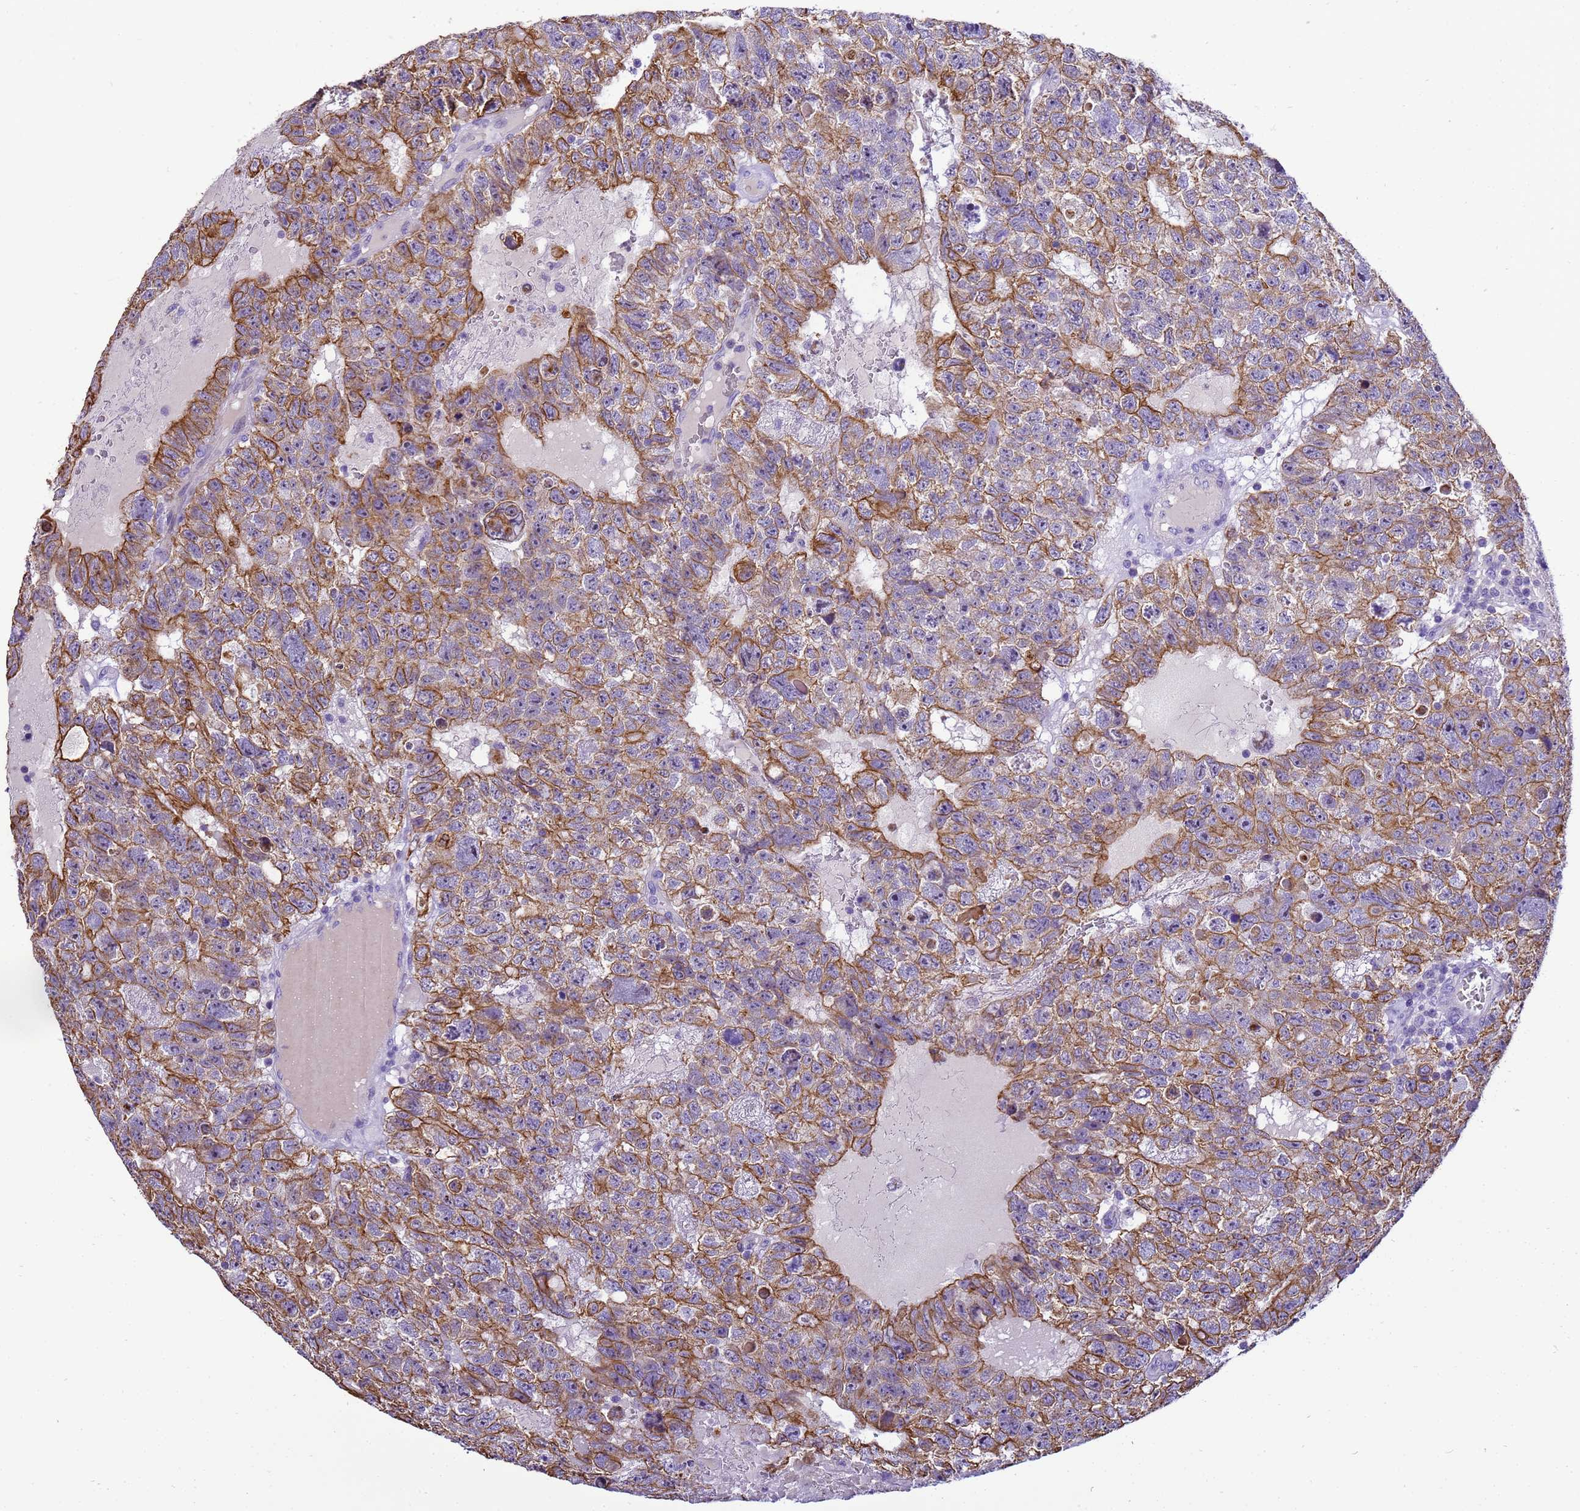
{"staining": {"intensity": "moderate", "quantity": ">75%", "location": "cytoplasmic/membranous"}, "tissue": "testis cancer", "cell_type": "Tumor cells", "image_type": "cancer", "snomed": [{"axis": "morphology", "description": "Carcinoma, Embryonal, NOS"}, {"axis": "topography", "description": "Testis"}], "caption": "This photomicrograph exhibits immunohistochemistry (IHC) staining of testis cancer (embryonal carcinoma), with medium moderate cytoplasmic/membranous positivity in about >75% of tumor cells.", "gene": "PIEZO2", "patient": {"sex": "male", "age": 26}}